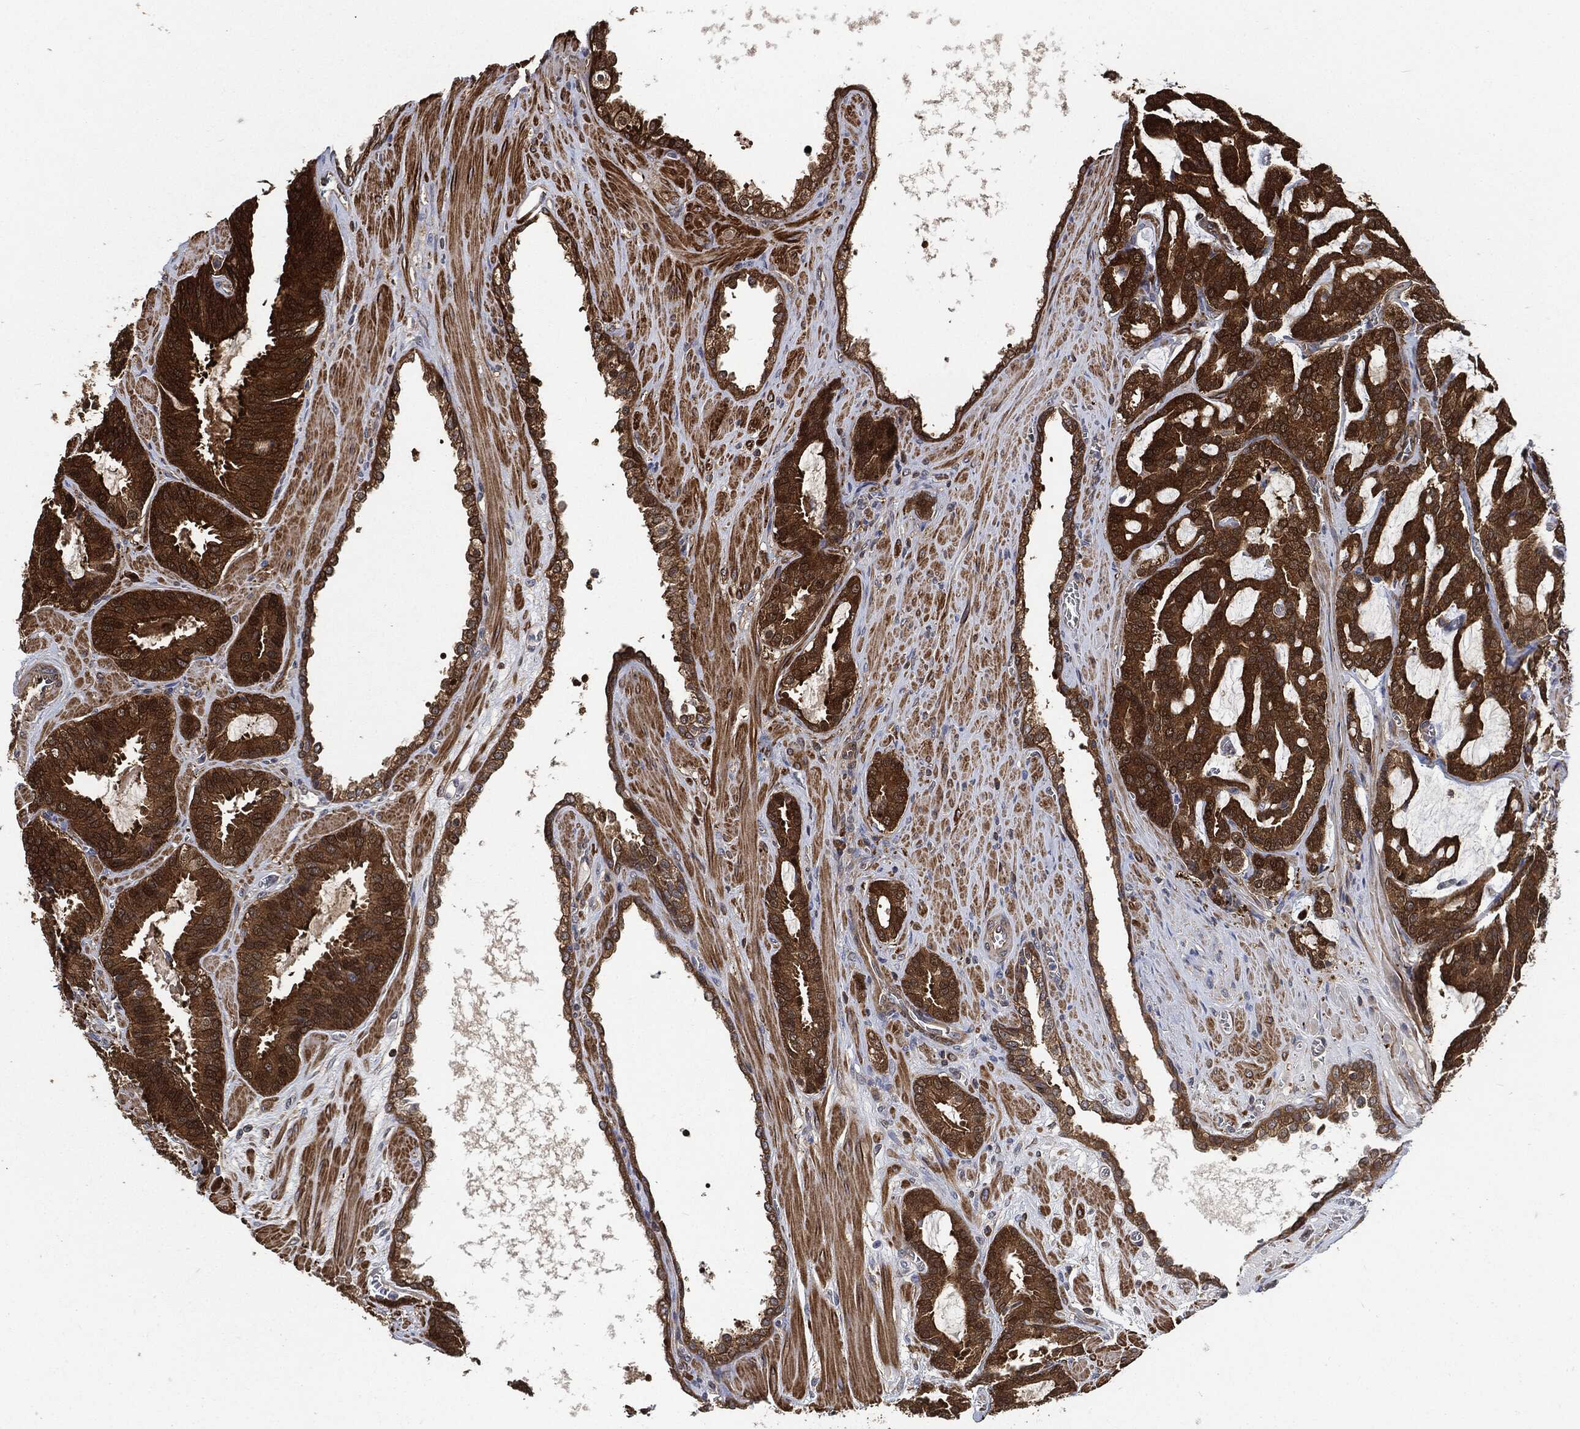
{"staining": {"intensity": "strong", "quantity": ">75%", "location": "cytoplasmic/membranous"}, "tissue": "prostate cancer", "cell_type": "Tumor cells", "image_type": "cancer", "snomed": [{"axis": "morphology", "description": "Adenocarcinoma, NOS"}, {"axis": "topography", "description": "Prostate"}], "caption": "An image of prostate cancer (adenocarcinoma) stained for a protein reveals strong cytoplasmic/membranous brown staining in tumor cells.", "gene": "PRDX2", "patient": {"sex": "male", "age": 67}}